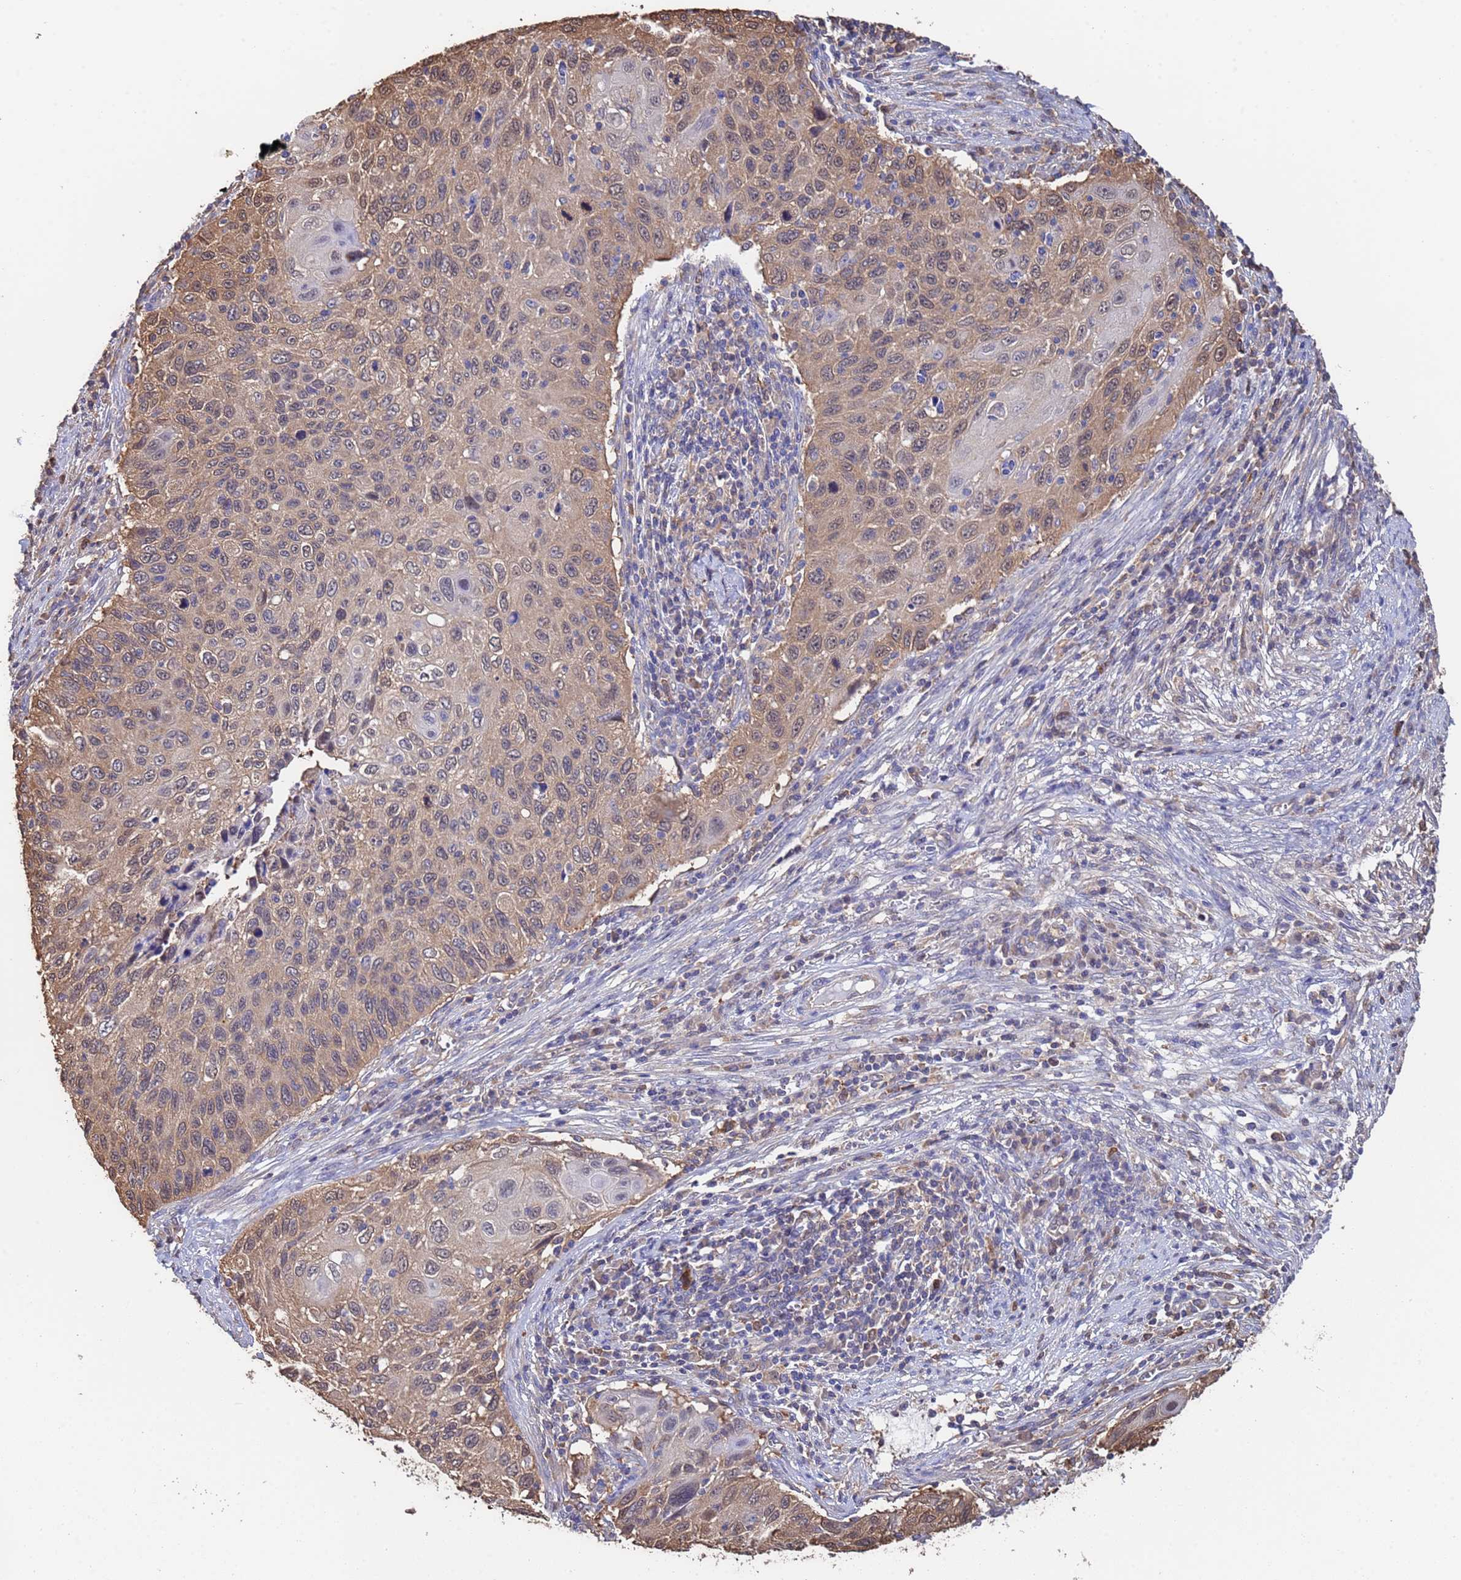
{"staining": {"intensity": "moderate", "quantity": "25%-75%", "location": "cytoplasmic/membranous,nuclear"}, "tissue": "cervical cancer", "cell_type": "Tumor cells", "image_type": "cancer", "snomed": [{"axis": "morphology", "description": "Squamous cell carcinoma, NOS"}, {"axis": "topography", "description": "Cervix"}], "caption": "A brown stain labels moderate cytoplasmic/membranous and nuclear positivity of a protein in cervical squamous cell carcinoma tumor cells. (DAB = brown stain, brightfield microscopy at high magnification).", "gene": "FAM25A", "patient": {"sex": "female", "age": 70}}